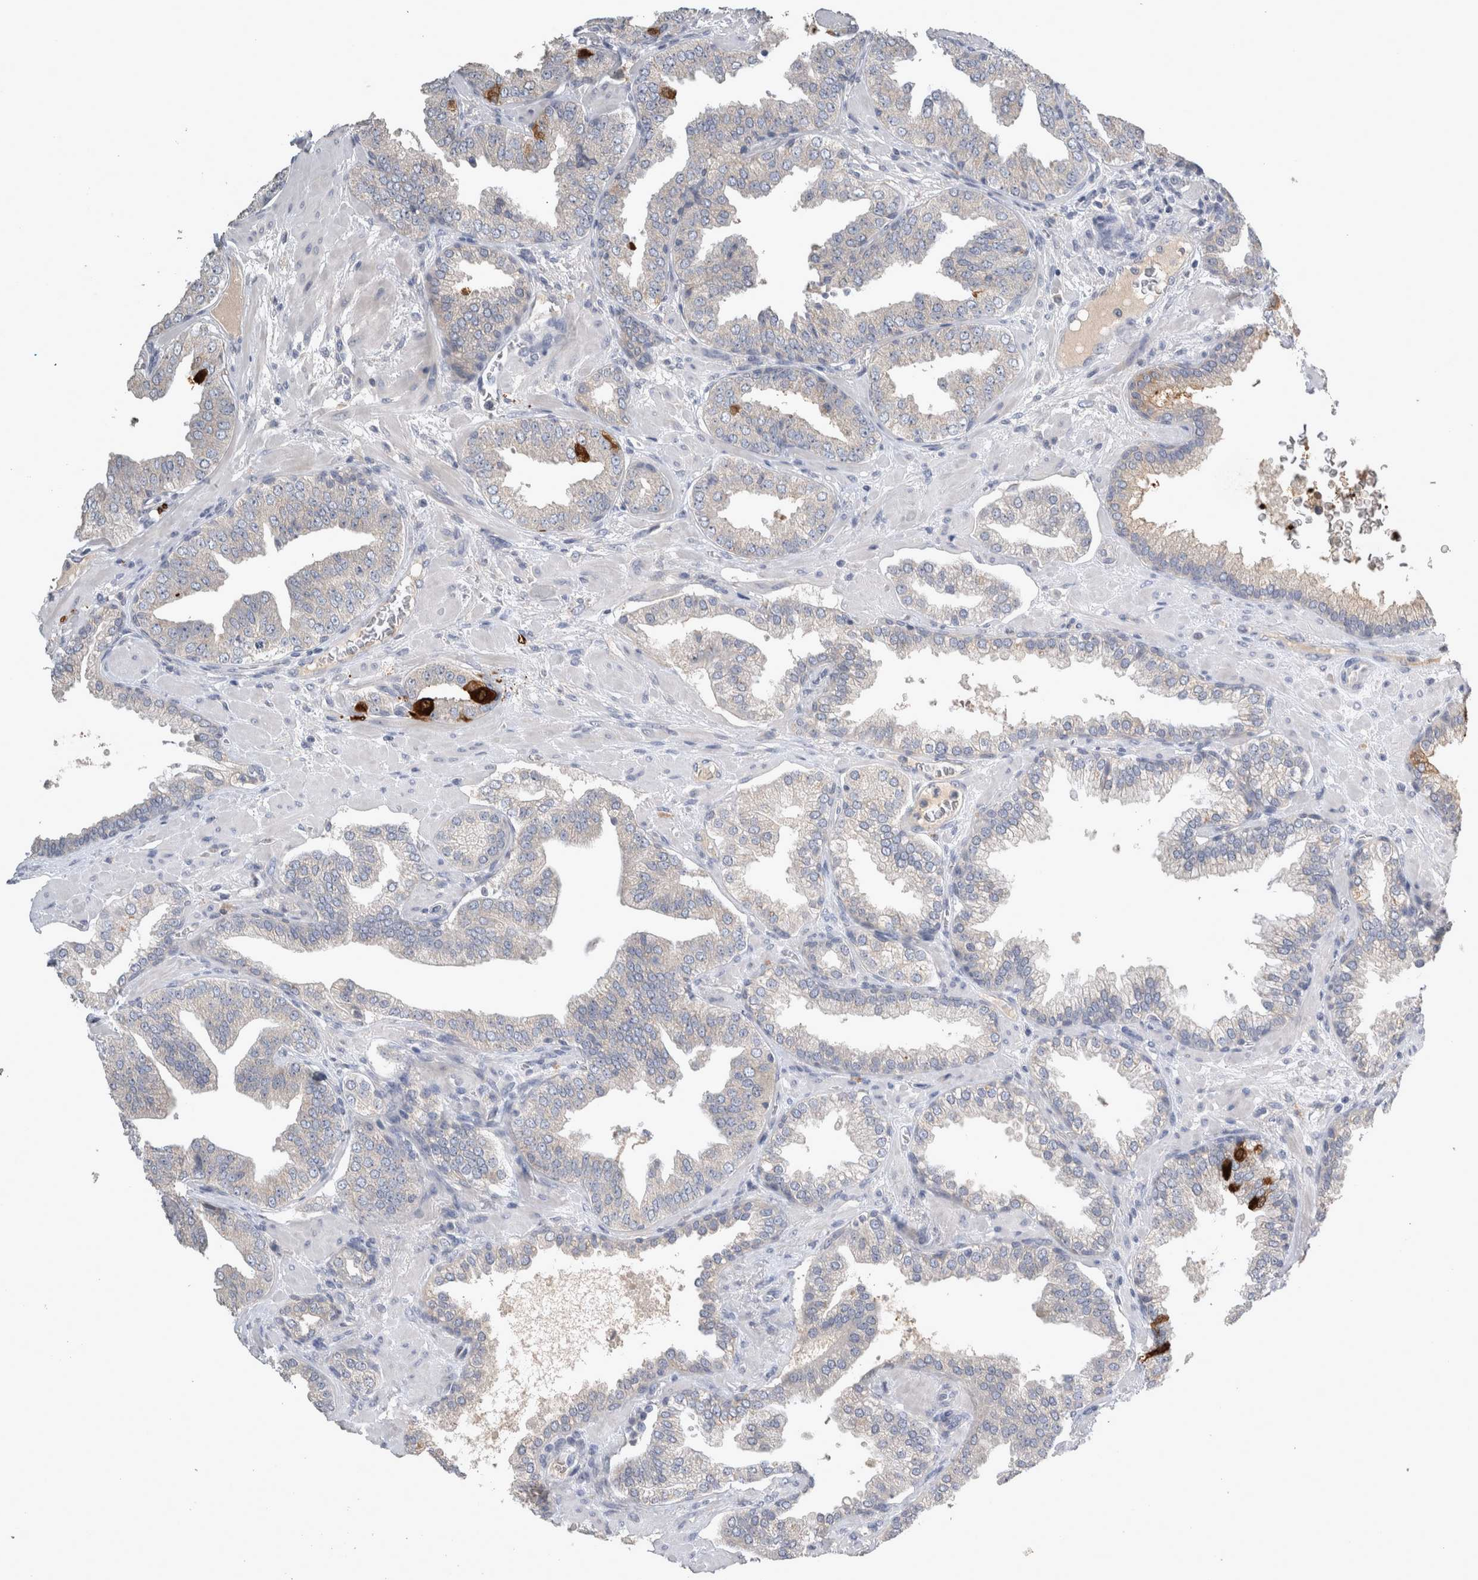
{"staining": {"intensity": "negative", "quantity": "none", "location": "none"}, "tissue": "prostate cancer", "cell_type": "Tumor cells", "image_type": "cancer", "snomed": [{"axis": "morphology", "description": "Adenocarcinoma, Low grade"}, {"axis": "topography", "description": "Prostate"}], "caption": "The IHC image has no significant positivity in tumor cells of prostate cancer tissue.", "gene": "SLC22A11", "patient": {"sex": "male", "age": 62}}